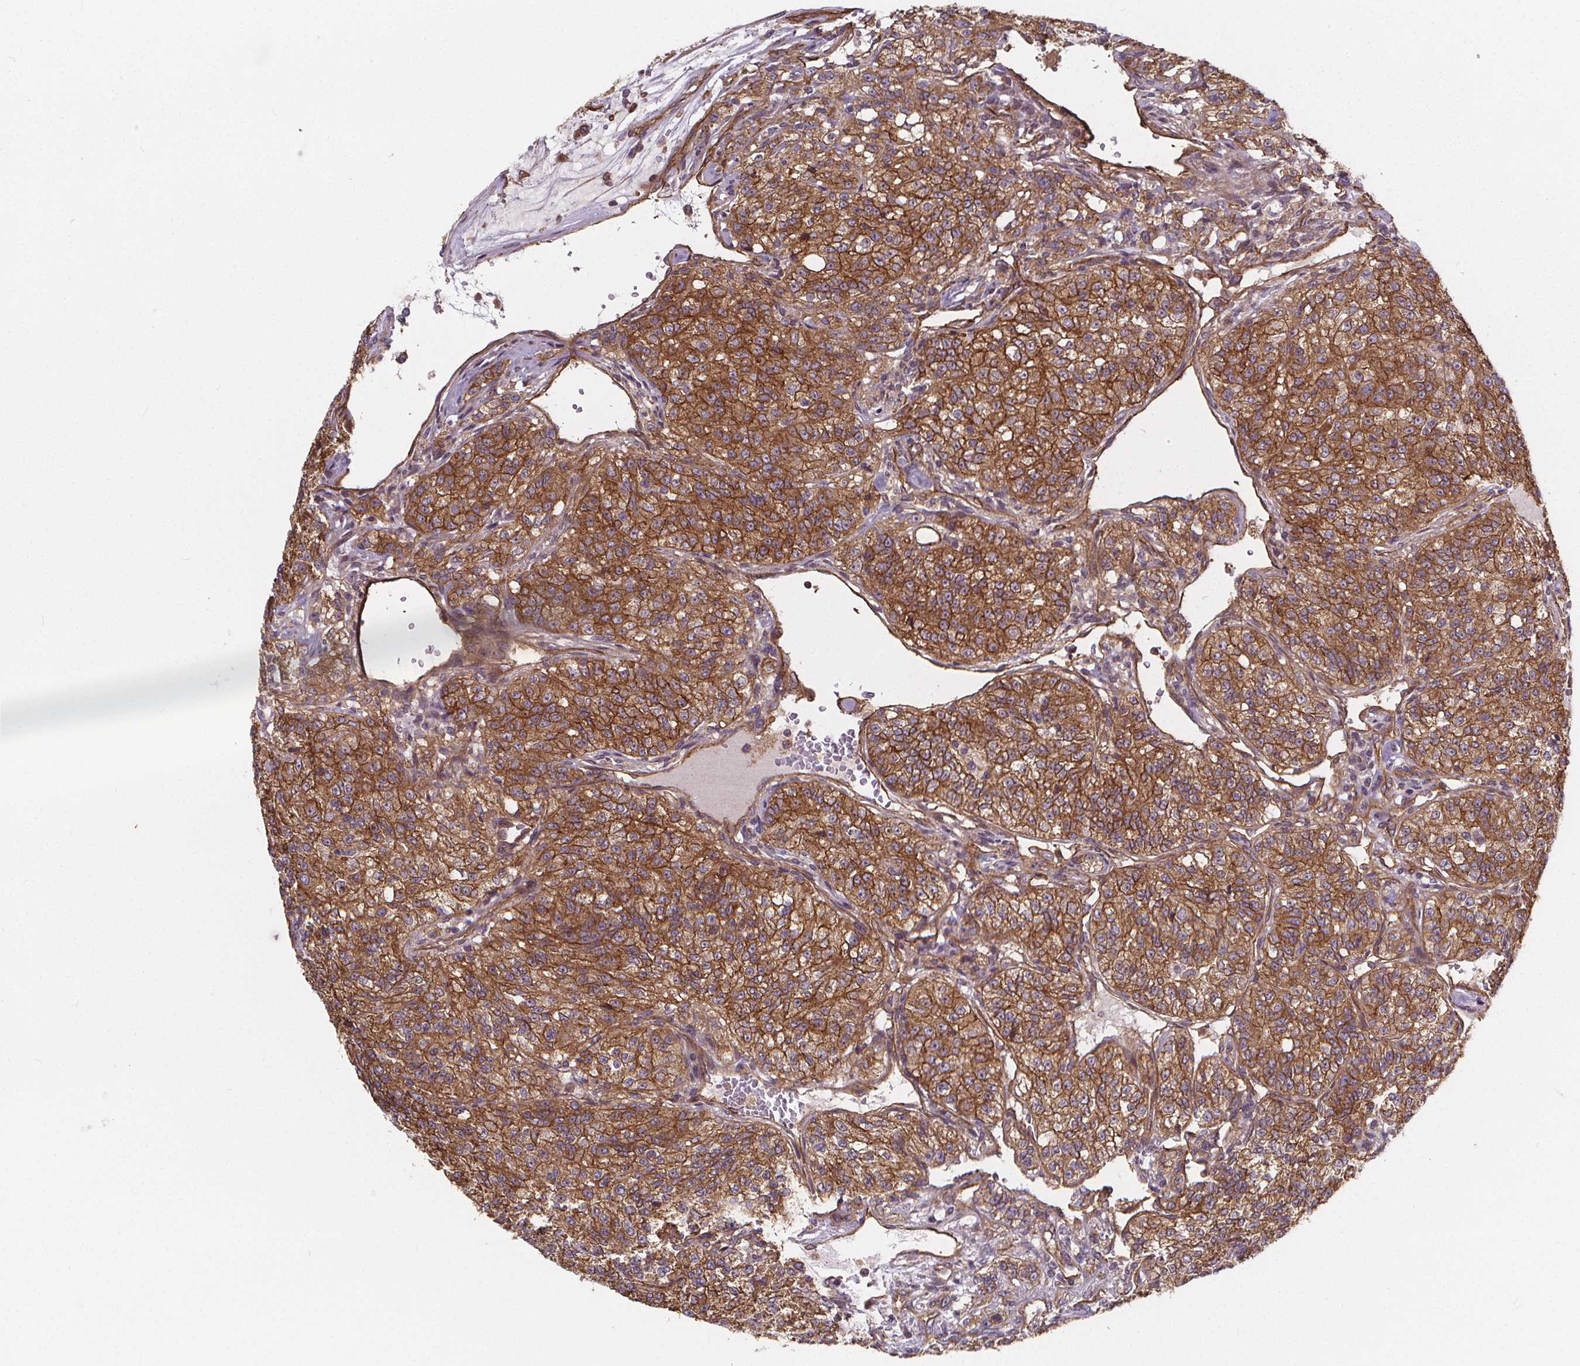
{"staining": {"intensity": "strong", "quantity": ">75%", "location": "cytoplasmic/membranous"}, "tissue": "renal cancer", "cell_type": "Tumor cells", "image_type": "cancer", "snomed": [{"axis": "morphology", "description": "Adenocarcinoma, NOS"}, {"axis": "topography", "description": "Kidney"}], "caption": "Protein expression by immunohistochemistry demonstrates strong cytoplasmic/membranous expression in about >75% of tumor cells in adenocarcinoma (renal).", "gene": "CLINT1", "patient": {"sex": "female", "age": 63}}